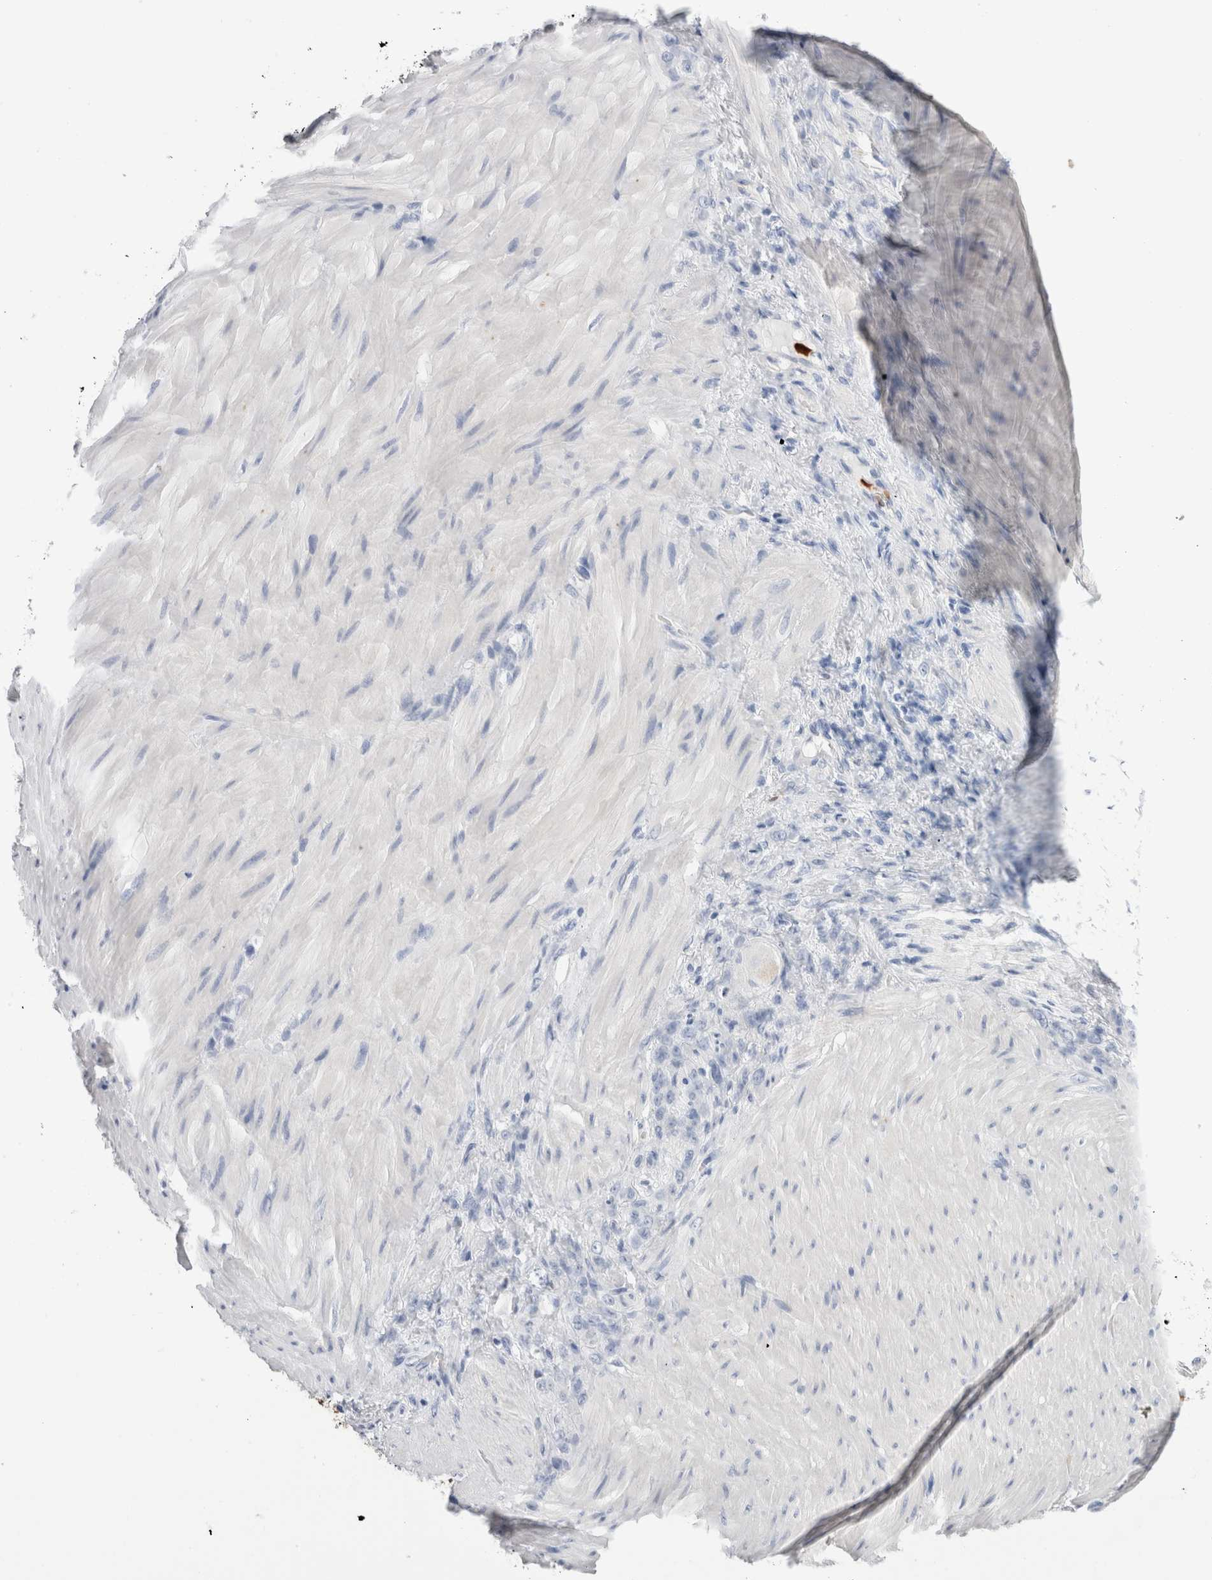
{"staining": {"intensity": "negative", "quantity": "none", "location": "none"}, "tissue": "stomach cancer", "cell_type": "Tumor cells", "image_type": "cancer", "snomed": [{"axis": "morphology", "description": "Normal tissue, NOS"}, {"axis": "morphology", "description": "Adenocarcinoma, NOS"}, {"axis": "topography", "description": "Stomach"}], "caption": "Tumor cells show no significant protein positivity in stomach cancer. (DAB (3,3'-diaminobenzidine) IHC visualized using brightfield microscopy, high magnification).", "gene": "SLC10A5", "patient": {"sex": "male", "age": 82}}